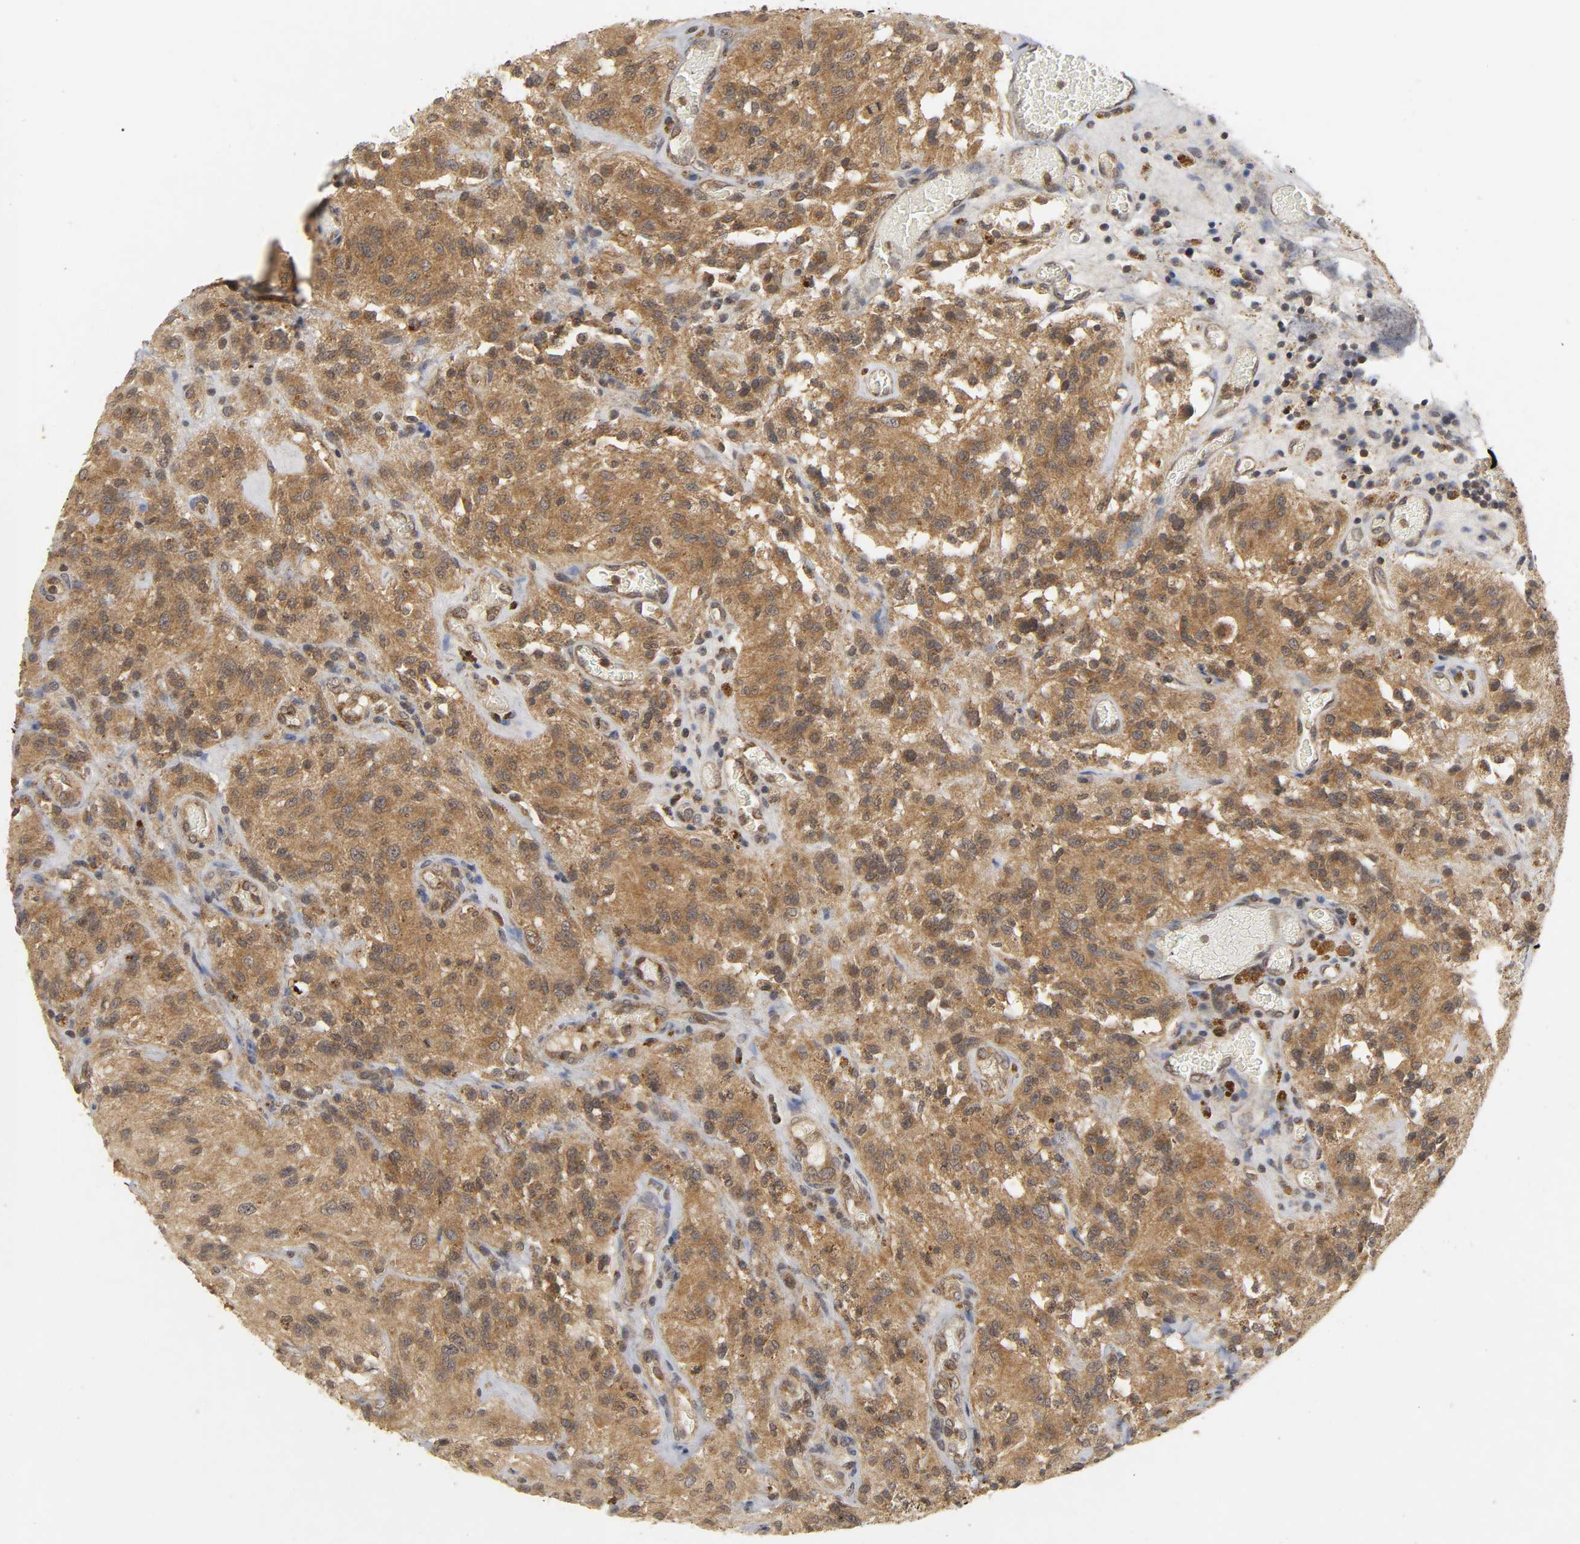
{"staining": {"intensity": "moderate", "quantity": ">75%", "location": "cytoplasmic/membranous"}, "tissue": "glioma", "cell_type": "Tumor cells", "image_type": "cancer", "snomed": [{"axis": "morphology", "description": "Normal tissue, NOS"}, {"axis": "morphology", "description": "Glioma, malignant, High grade"}, {"axis": "topography", "description": "Cerebral cortex"}], "caption": "IHC photomicrograph of neoplastic tissue: high-grade glioma (malignant) stained using immunohistochemistry displays medium levels of moderate protein expression localized specifically in the cytoplasmic/membranous of tumor cells, appearing as a cytoplasmic/membranous brown color.", "gene": "TRAF6", "patient": {"sex": "male", "age": 56}}